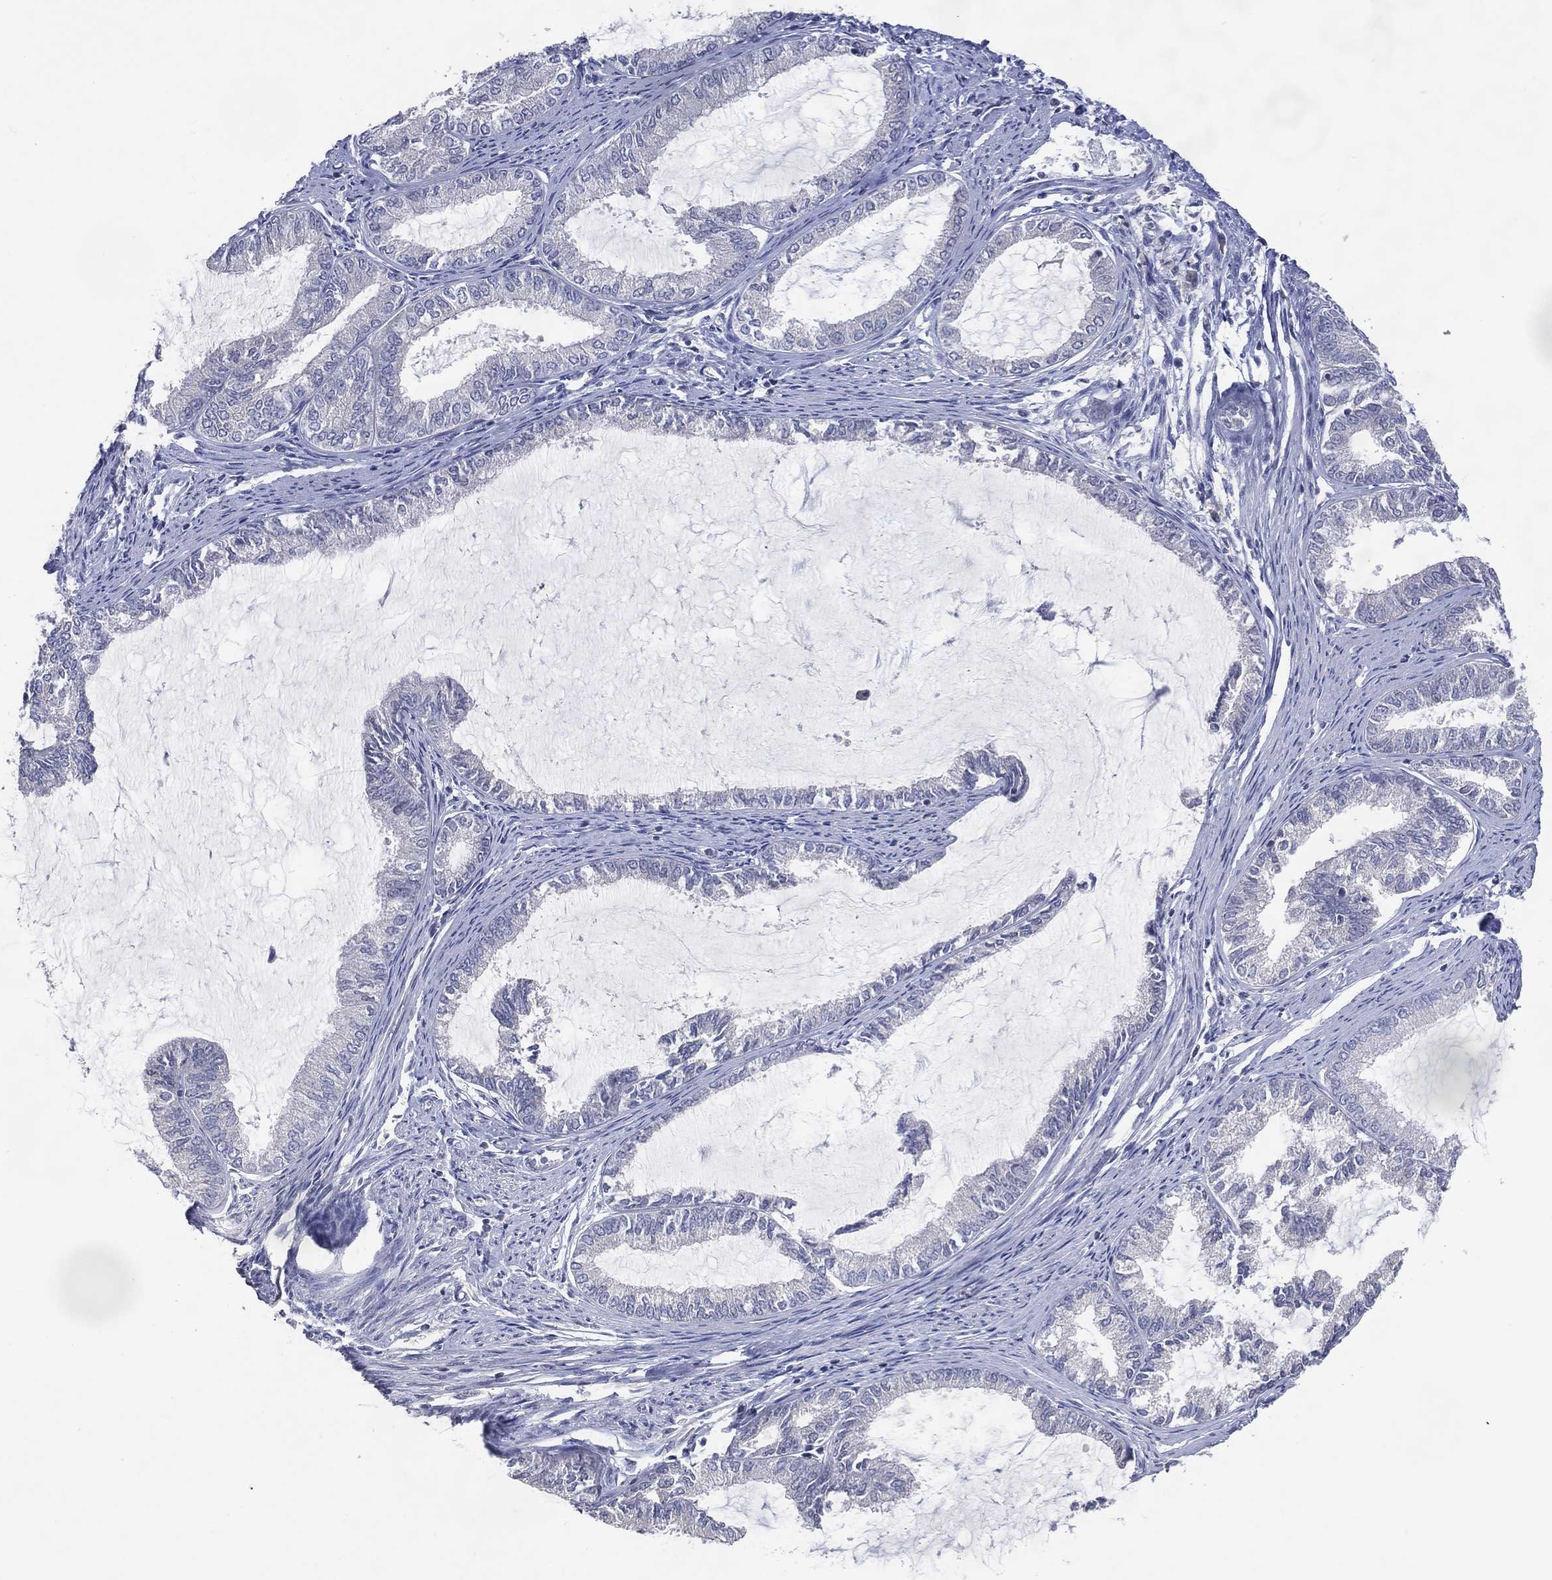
{"staining": {"intensity": "negative", "quantity": "none", "location": "none"}, "tissue": "endometrial cancer", "cell_type": "Tumor cells", "image_type": "cancer", "snomed": [{"axis": "morphology", "description": "Adenocarcinoma, NOS"}, {"axis": "topography", "description": "Endometrium"}], "caption": "High magnification brightfield microscopy of endometrial cancer stained with DAB (3,3'-diaminobenzidine) (brown) and counterstained with hematoxylin (blue): tumor cells show no significant expression.", "gene": "DNAH7", "patient": {"sex": "female", "age": 86}}